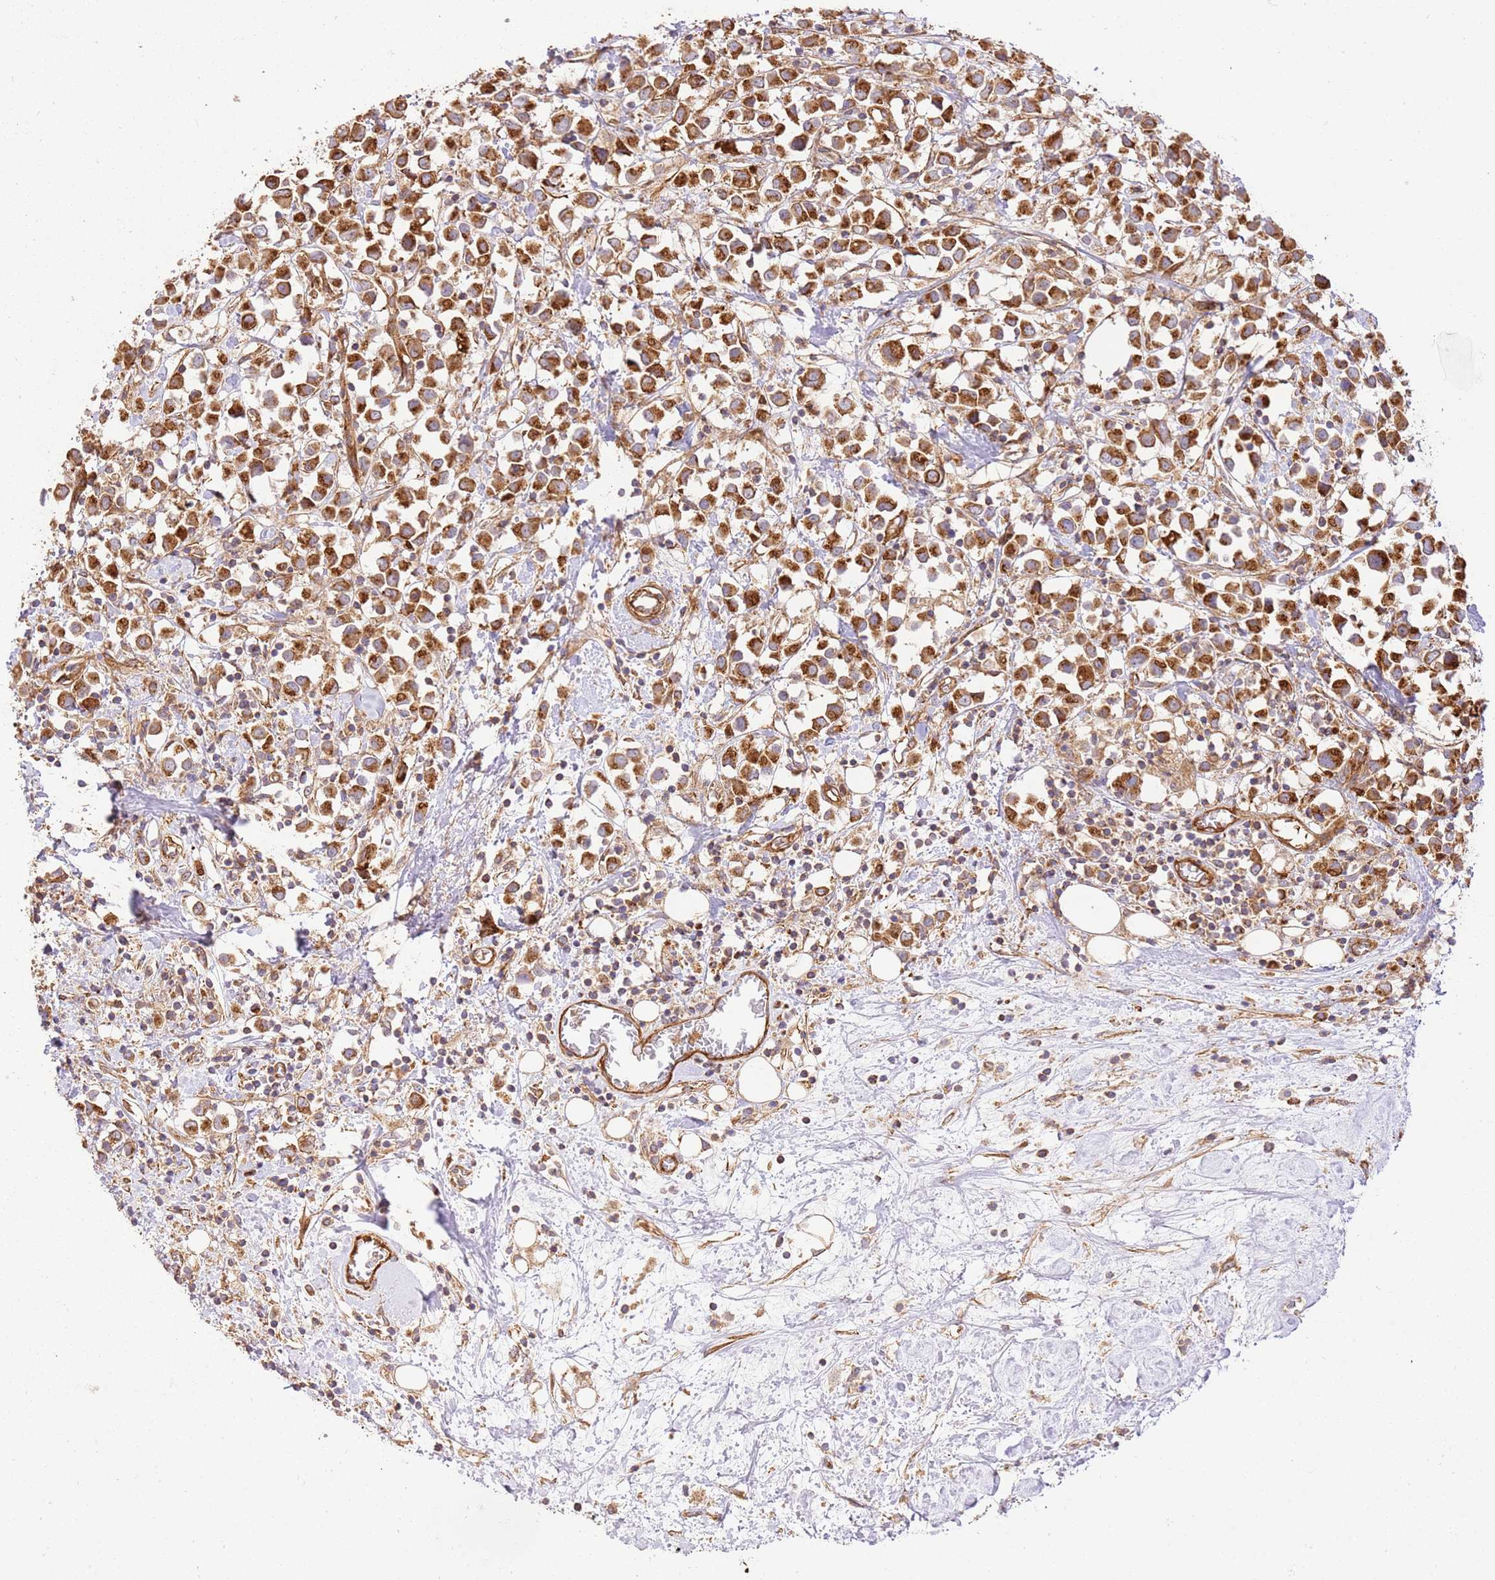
{"staining": {"intensity": "strong", "quantity": ">75%", "location": "cytoplasmic/membranous"}, "tissue": "breast cancer", "cell_type": "Tumor cells", "image_type": "cancer", "snomed": [{"axis": "morphology", "description": "Duct carcinoma"}, {"axis": "topography", "description": "Breast"}], "caption": "Breast cancer stained for a protein (brown) shows strong cytoplasmic/membranous positive expression in approximately >75% of tumor cells.", "gene": "ZBTB39", "patient": {"sex": "female", "age": 61}}